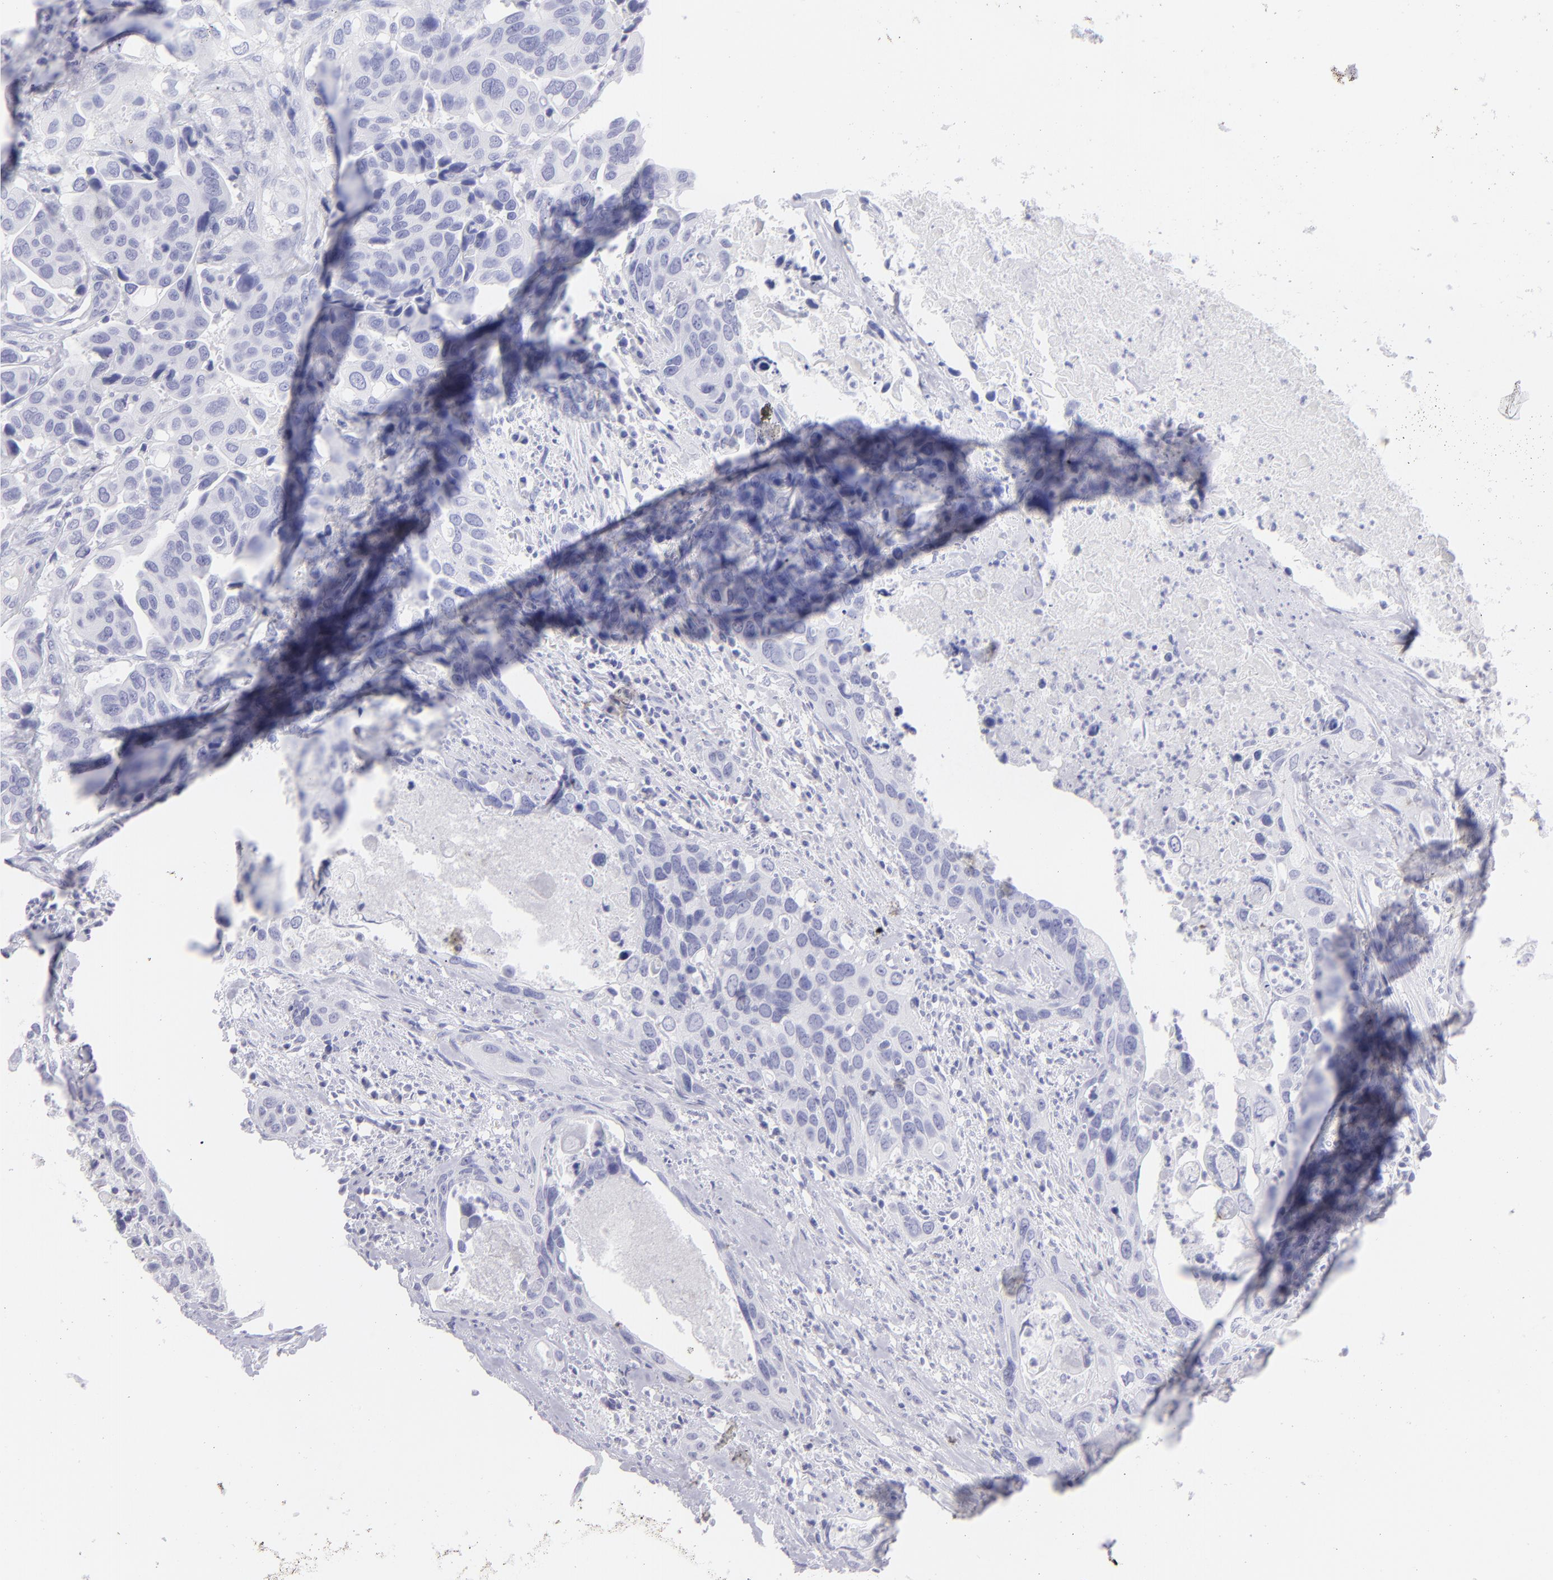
{"staining": {"intensity": "negative", "quantity": "none", "location": "none"}, "tissue": "urothelial cancer", "cell_type": "Tumor cells", "image_type": "cancer", "snomed": [{"axis": "morphology", "description": "Urothelial carcinoma, High grade"}, {"axis": "topography", "description": "Urinary bladder"}], "caption": "Tumor cells show no significant positivity in urothelial cancer.", "gene": "SLC1A2", "patient": {"sex": "male", "age": 71}}